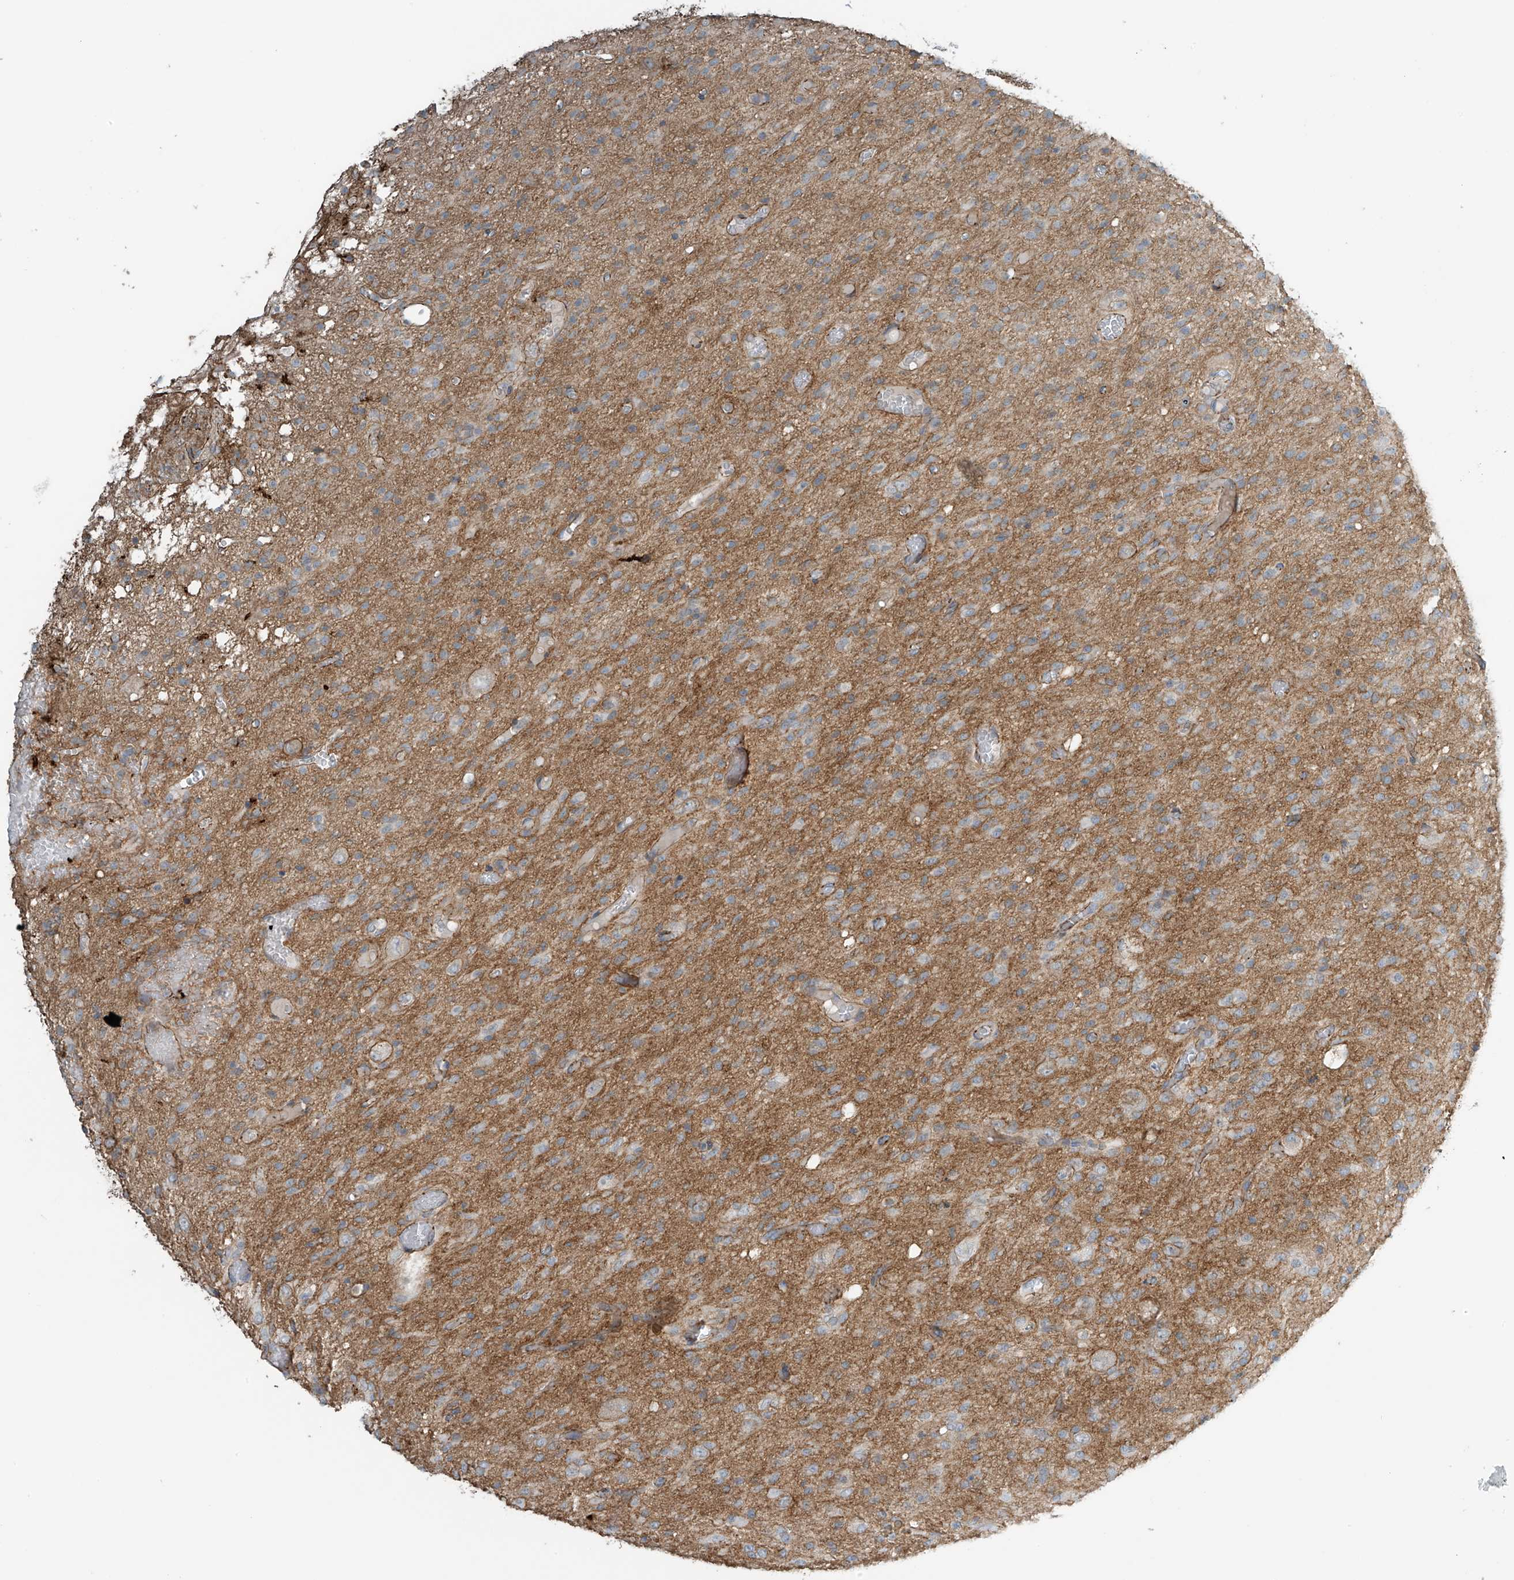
{"staining": {"intensity": "negative", "quantity": "none", "location": "none"}, "tissue": "glioma", "cell_type": "Tumor cells", "image_type": "cancer", "snomed": [{"axis": "morphology", "description": "Glioma, malignant, High grade"}, {"axis": "topography", "description": "Brain"}], "caption": "IHC histopathology image of high-grade glioma (malignant) stained for a protein (brown), which displays no staining in tumor cells. The staining is performed using DAB (3,3'-diaminobenzidine) brown chromogen with nuclei counter-stained in using hematoxylin.", "gene": "SLC9A2", "patient": {"sex": "female", "age": 59}}